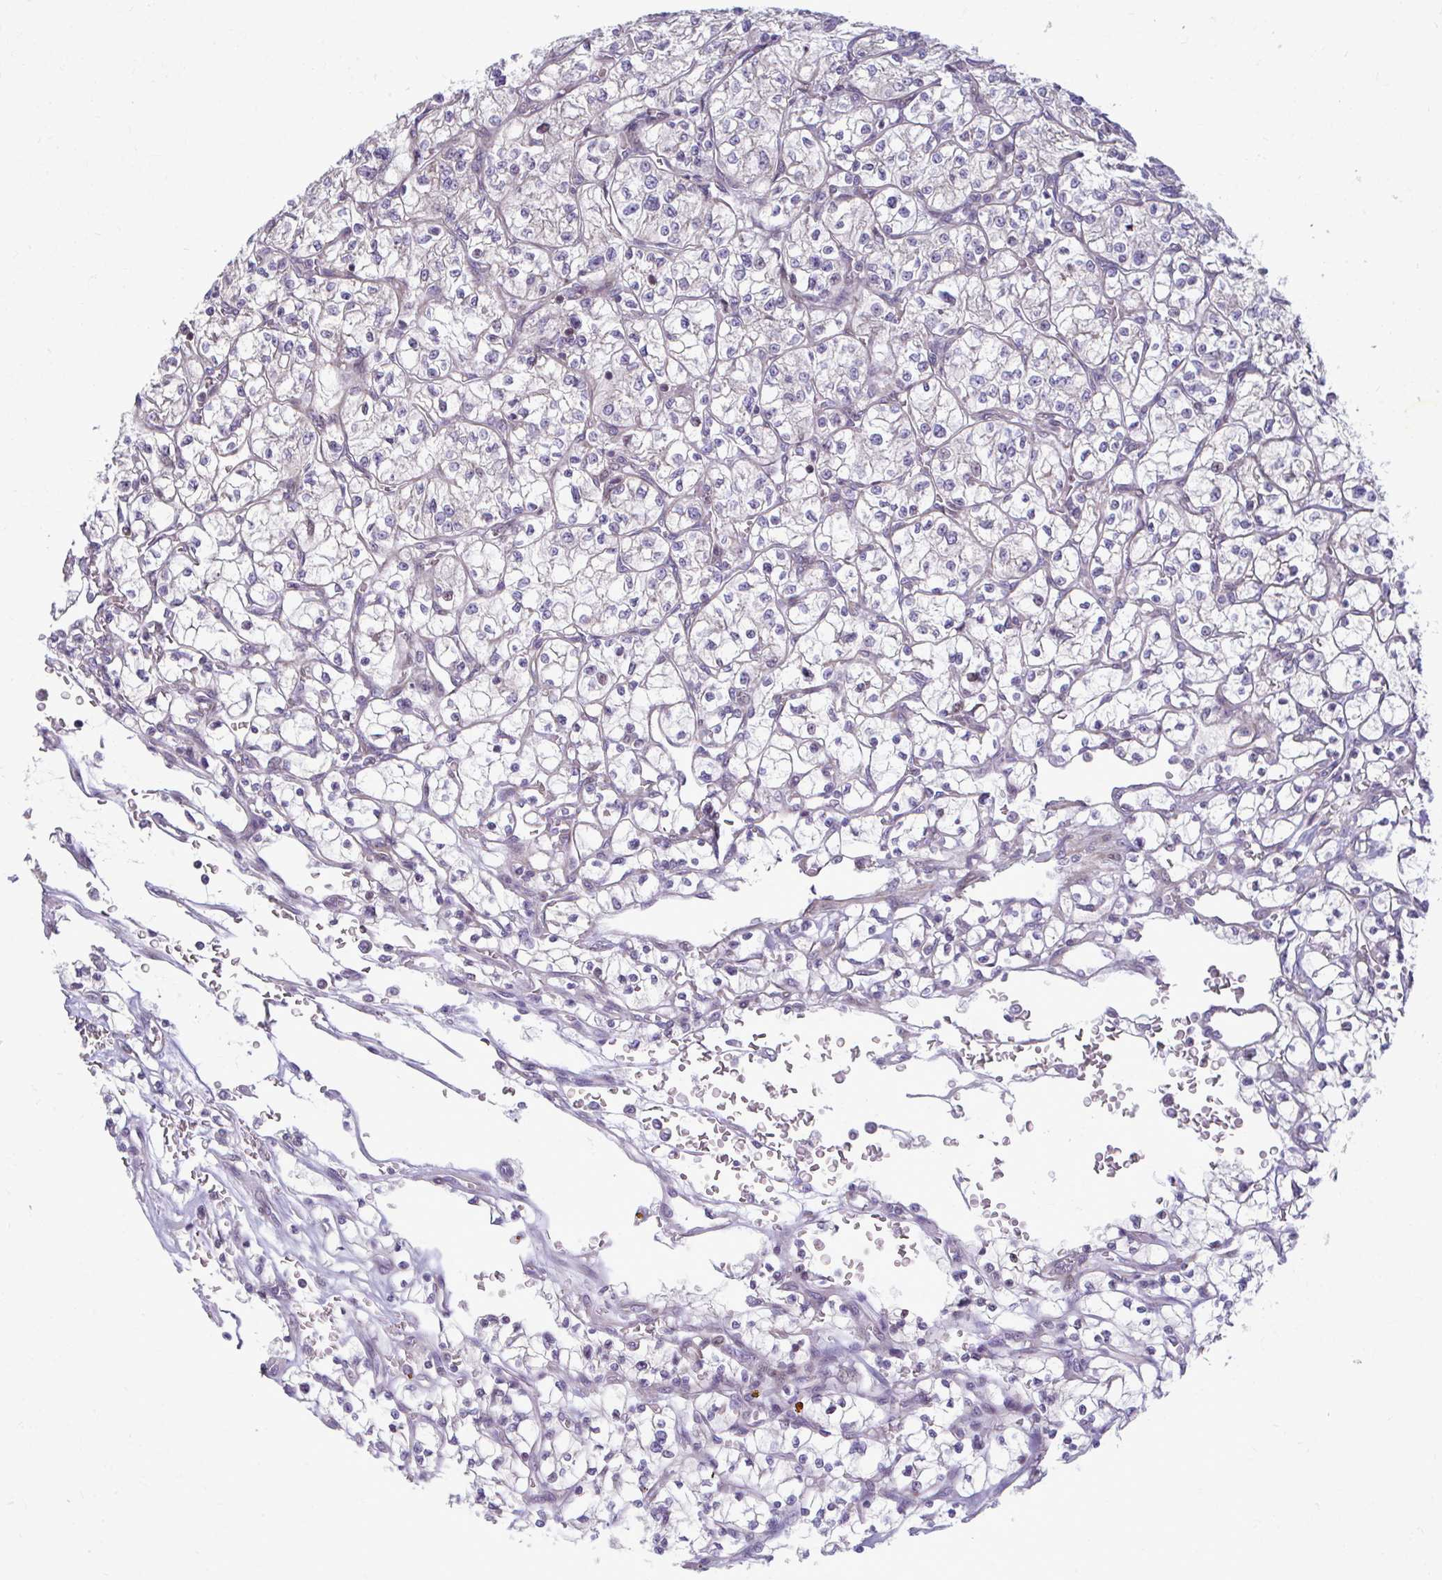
{"staining": {"intensity": "negative", "quantity": "none", "location": "none"}, "tissue": "renal cancer", "cell_type": "Tumor cells", "image_type": "cancer", "snomed": [{"axis": "morphology", "description": "Adenocarcinoma, NOS"}, {"axis": "topography", "description": "Kidney"}], "caption": "IHC histopathology image of renal adenocarcinoma stained for a protein (brown), which shows no staining in tumor cells.", "gene": "MAF1", "patient": {"sex": "female", "age": 64}}